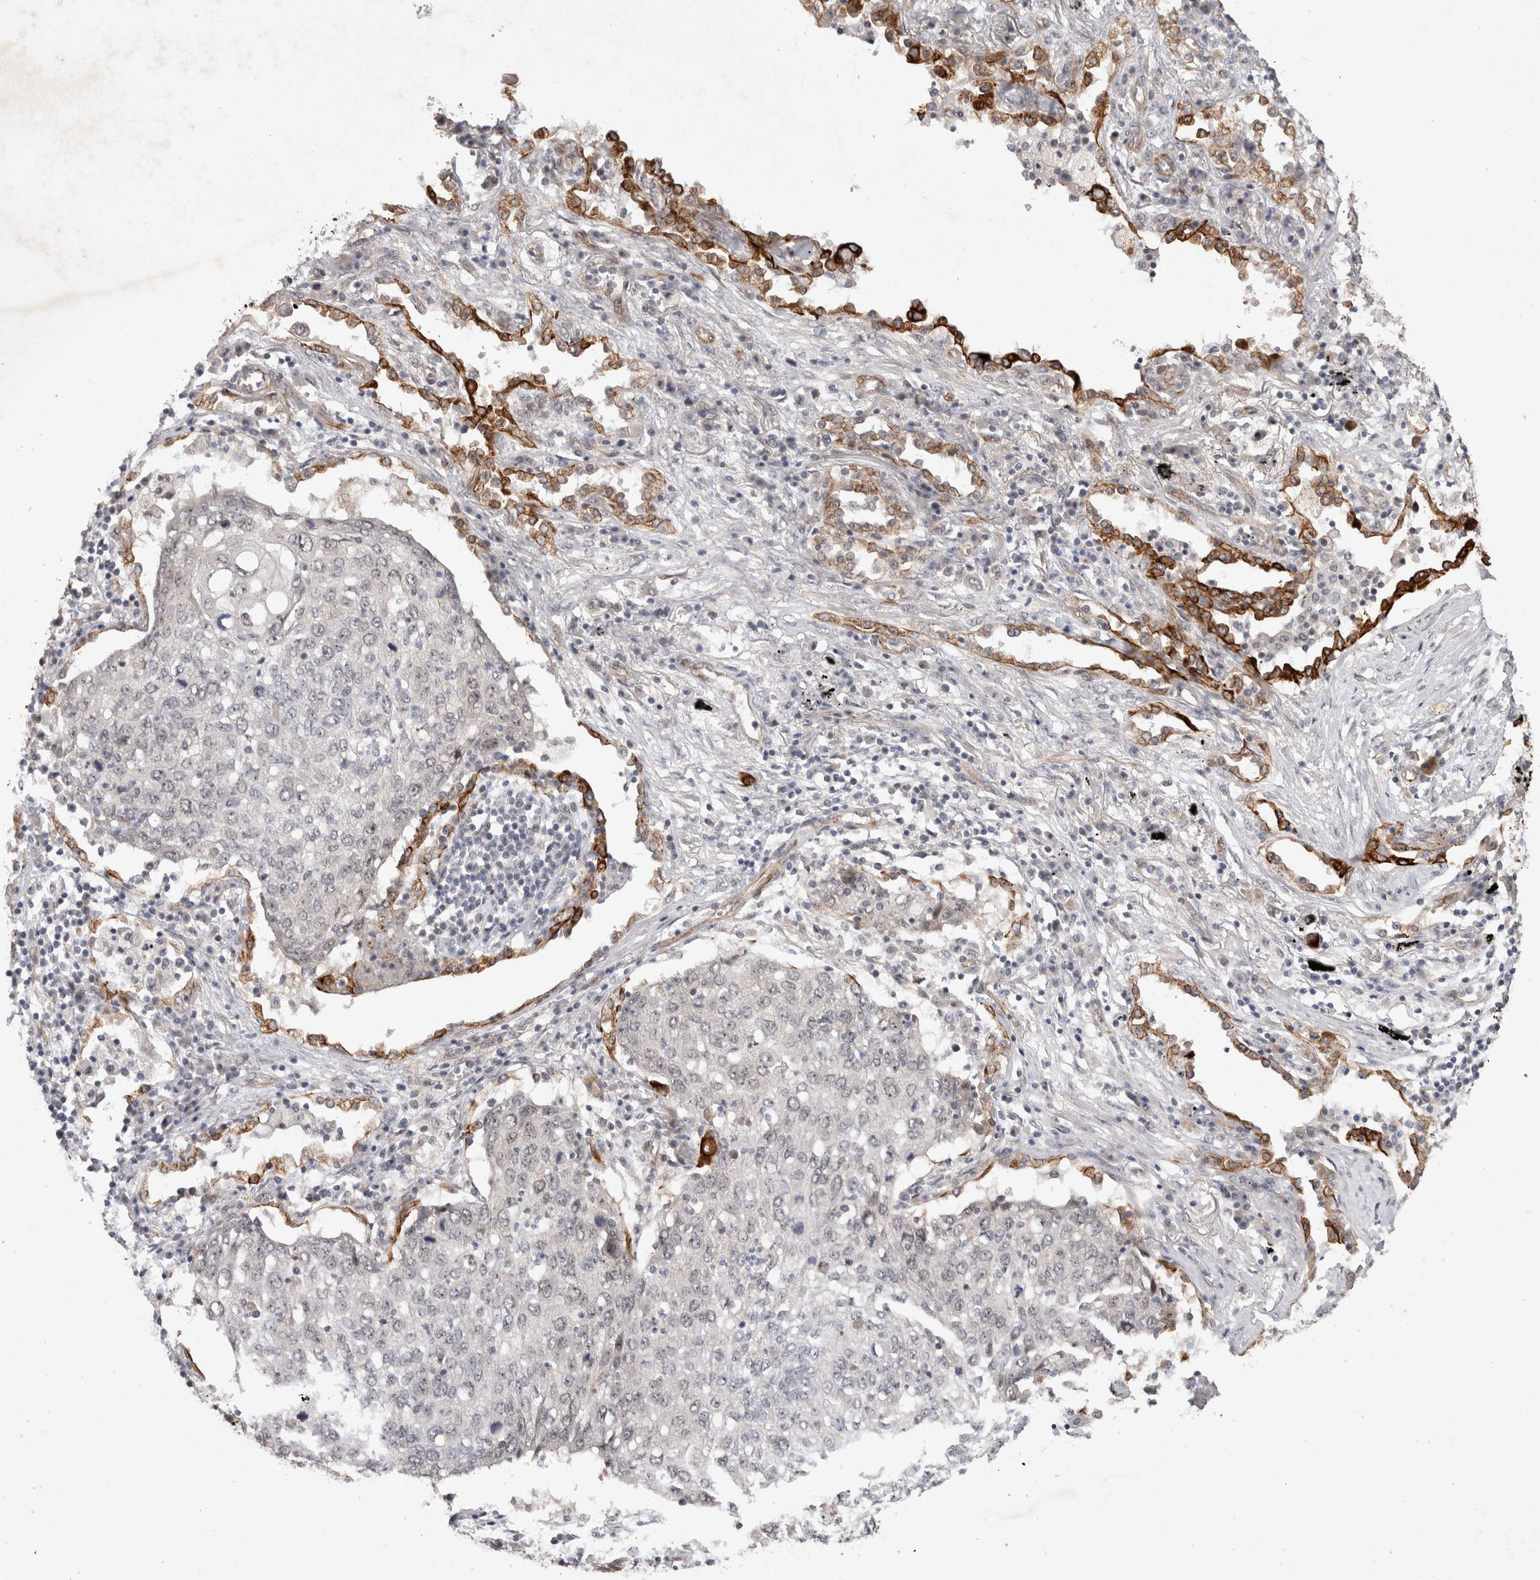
{"staining": {"intensity": "negative", "quantity": "none", "location": "none"}, "tissue": "lung cancer", "cell_type": "Tumor cells", "image_type": "cancer", "snomed": [{"axis": "morphology", "description": "Squamous cell carcinoma, NOS"}, {"axis": "topography", "description": "Lung"}], "caption": "Squamous cell carcinoma (lung) stained for a protein using IHC reveals no expression tumor cells.", "gene": "CRISPLD1", "patient": {"sex": "female", "age": 63}}